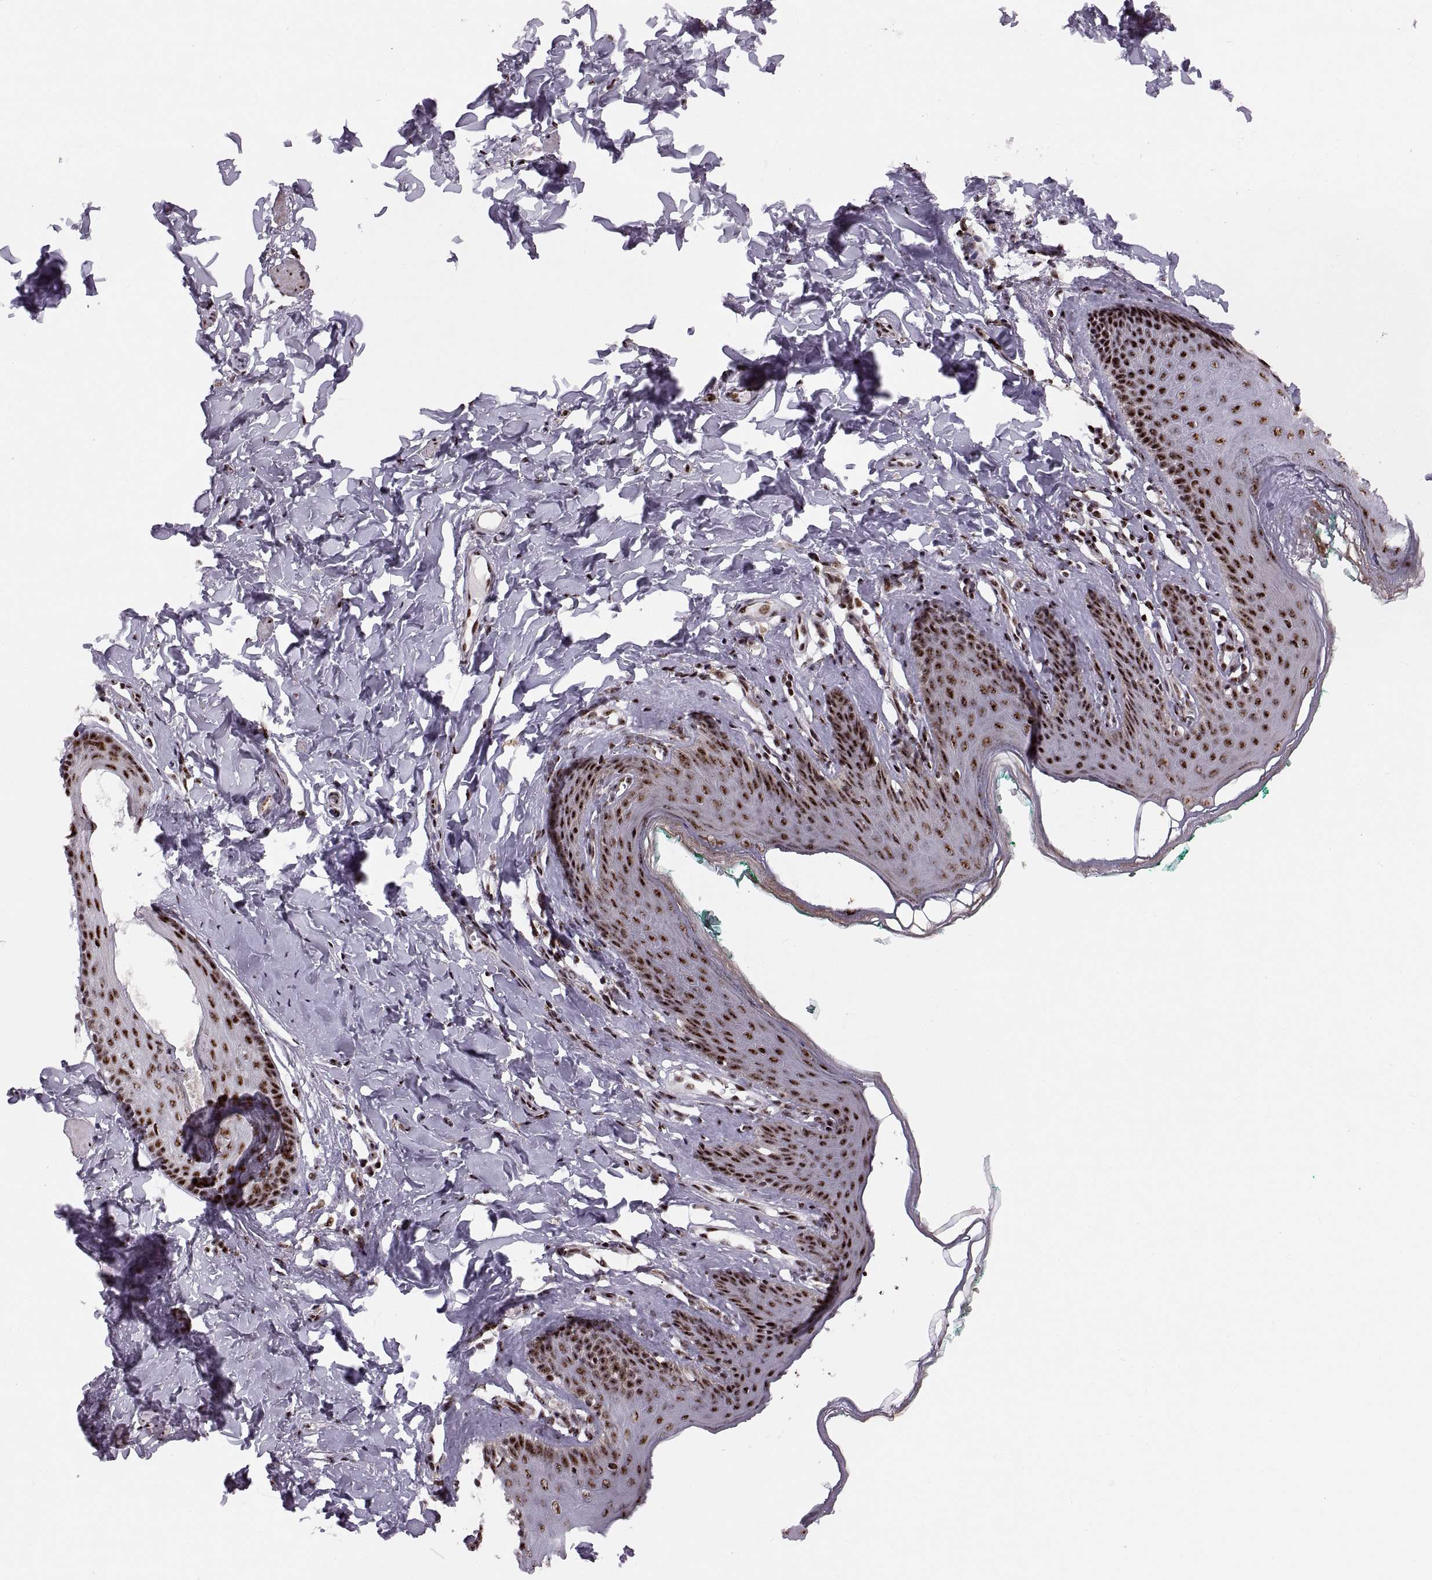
{"staining": {"intensity": "strong", "quantity": ">75%", "location": "nuclear"}, "tissue": "skin", "cell_type": "Epidermal cells", "image_type": "normal", "snomed": [{"axis": "morphology", "description": "Normal tissue, NOS"}, {"axis": "topography", "description": "Vulva"}], "caption": "An image showing strong nuclear positivity in approximately >75% of epidermal cells in benign skin, as visualized by brown immunohistochemical staining.", "gene": "ZCCHC17", "patient": {"sex": "female", "age": 66}}